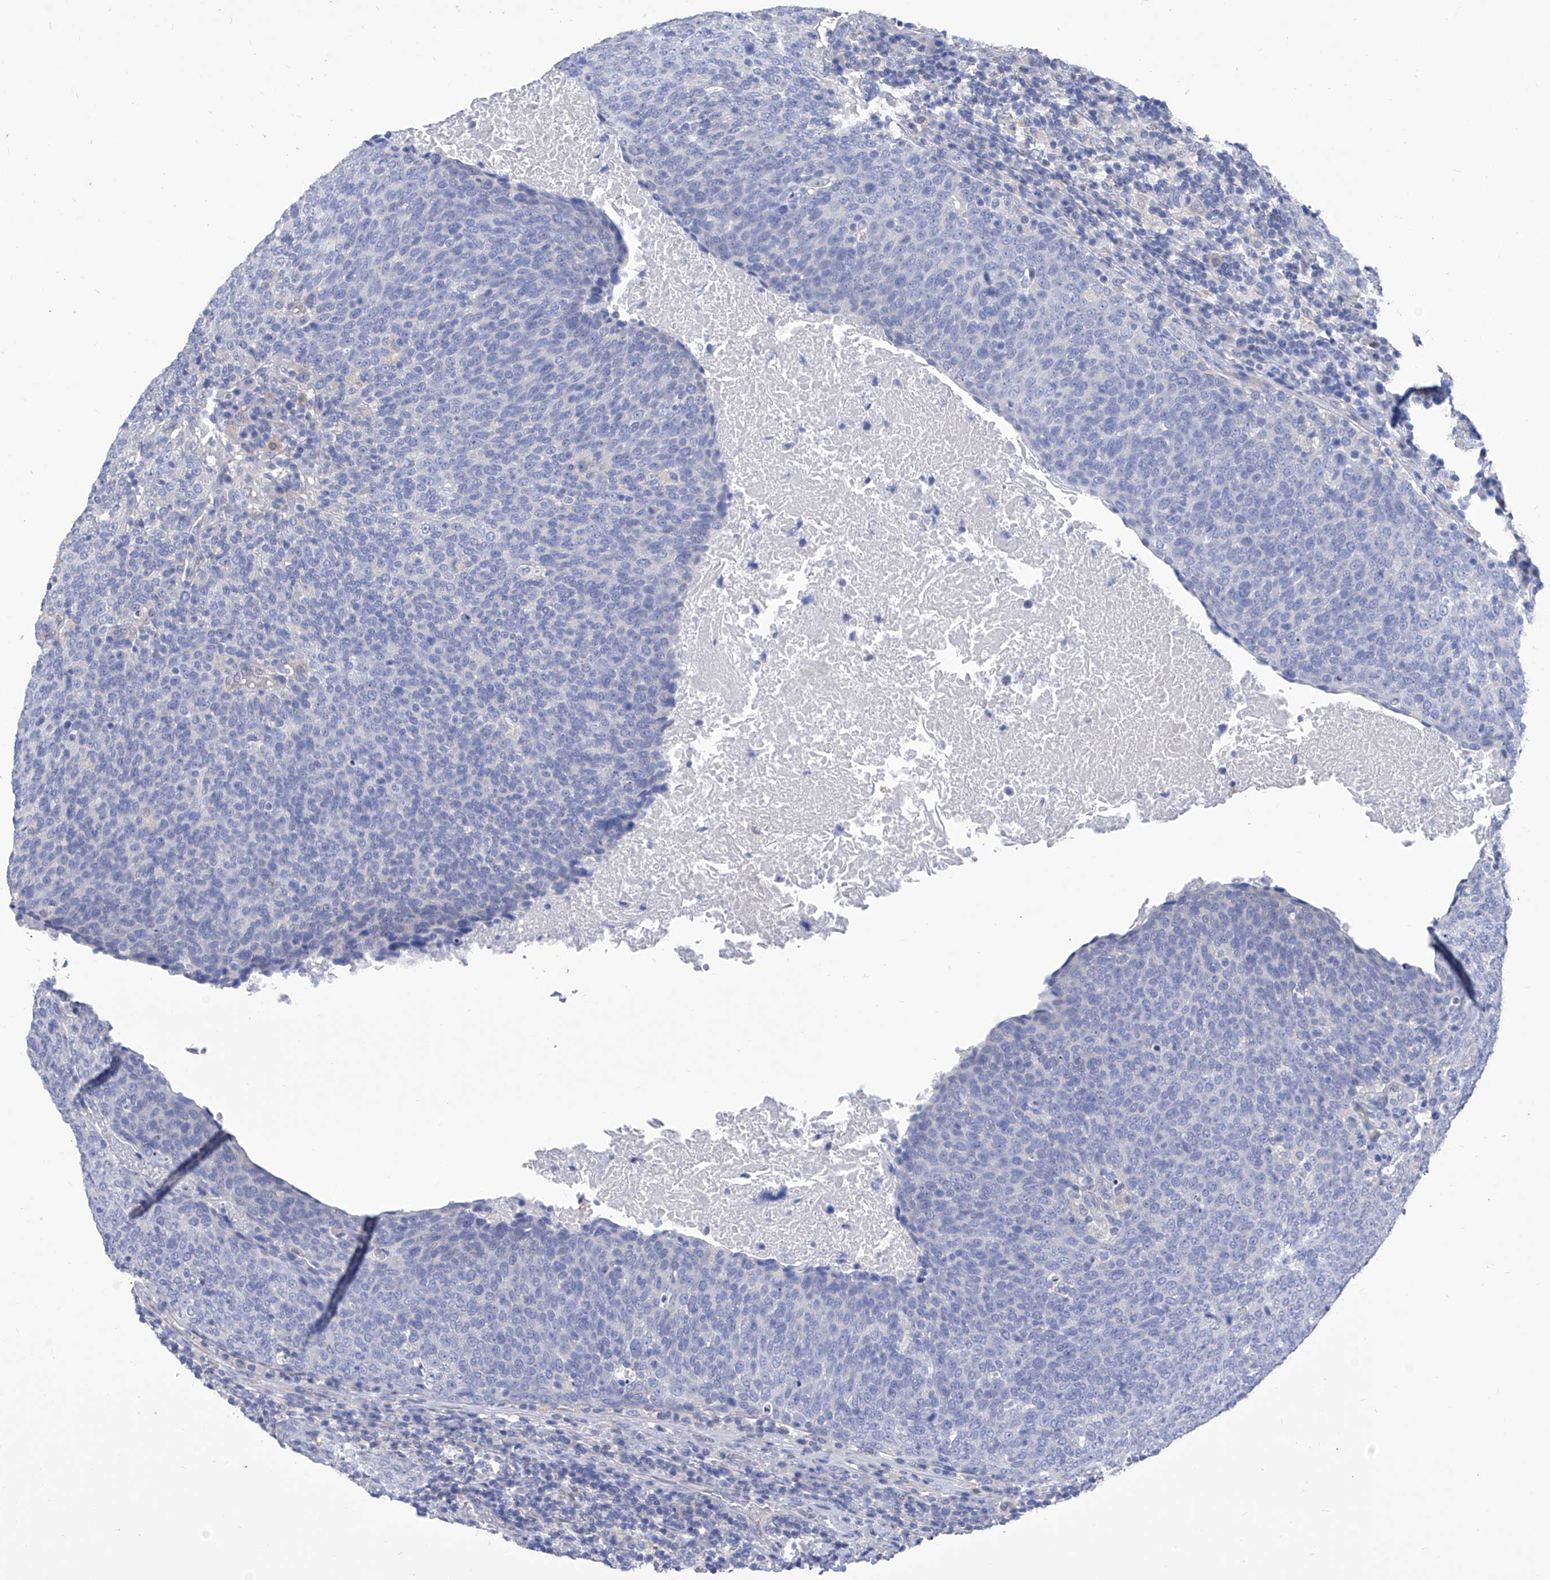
{"staining": {"intensity": "negative", "quantity": "none", "location": "none"}, "tissue": "head and neck cancer", "cell_type": "Tumor cells", "image_type": "cancer", "snomed": [{"axis": "morphology", "description": "Squamous cell carcinoma, NOS"}, {"axis": "morphology", "description": "Squamous cell carcinoma, metastatic, NOS"}, {"axis": "topography", "description": "Lymph node"}, {"axis": "topography", "description": "Head-Neck"}], "caption": "Tumor cells show no significant expression in metastatic squamous cell carcinoma (head and neck).", "gene": "SMS", "patient": {"sex": "male", "age": 62}}